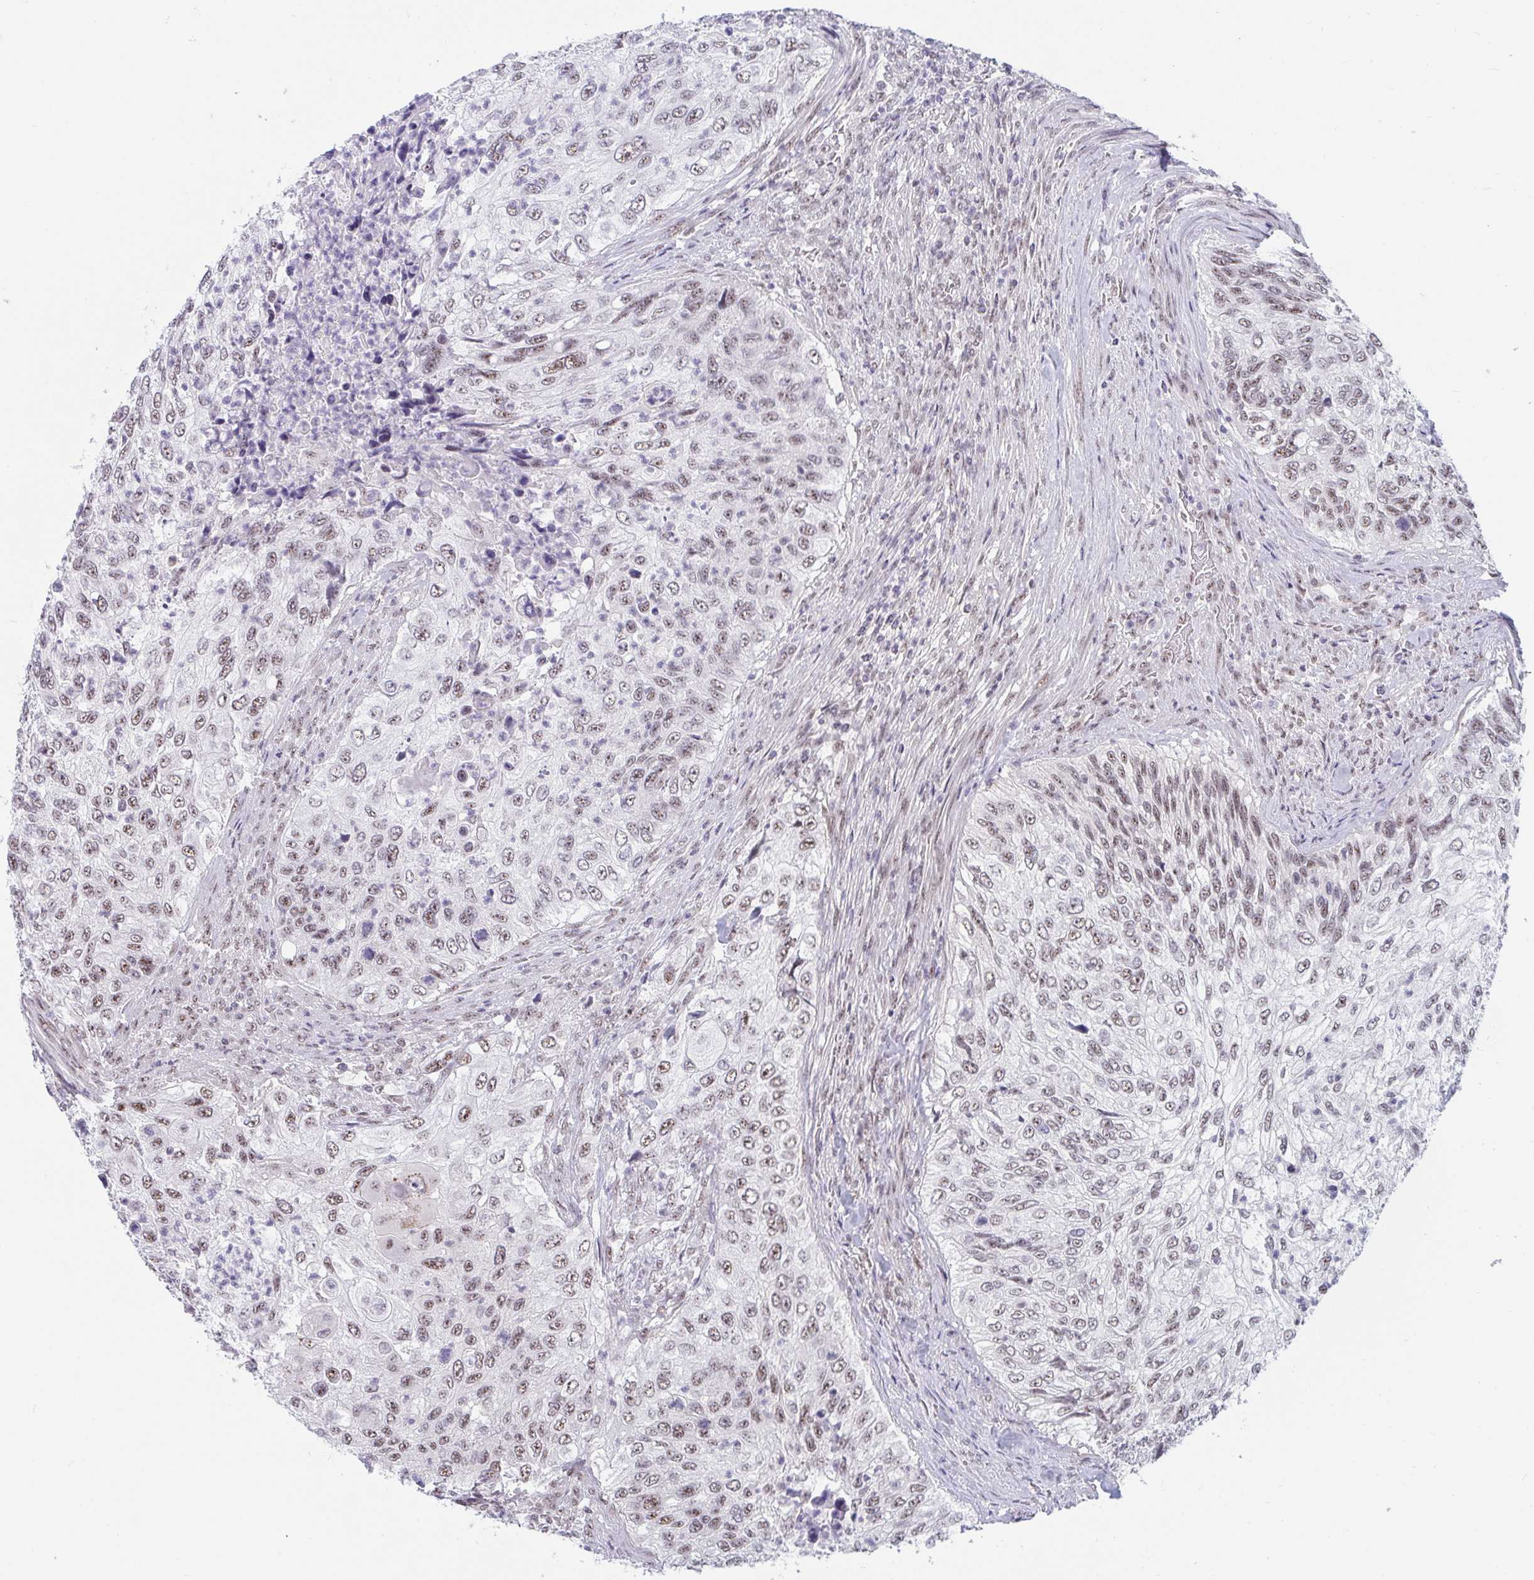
{"staining": {"intensity": "weak", "quantity": "25%-75%", "location": "nuclear"}, "tissue": "urothelial cancer", "cell_type": "Tumor cells", "image_type": "cancer", "snomed": [{"axis": "morphology", "description": "Urothelial carcinoma, High grade"}, {"axis": "topography", "description": "Urinary bladder"}], "caption": "Weak nuclear protein expression is appreciated in approximately 25%-75% of tumor cells in urothelial carcinoma (high-grade). The protein is shown in brown color, while the nuclei are stained blue.", "gene": "PRR14", "patient": {"sex": "female", "age": 60}}